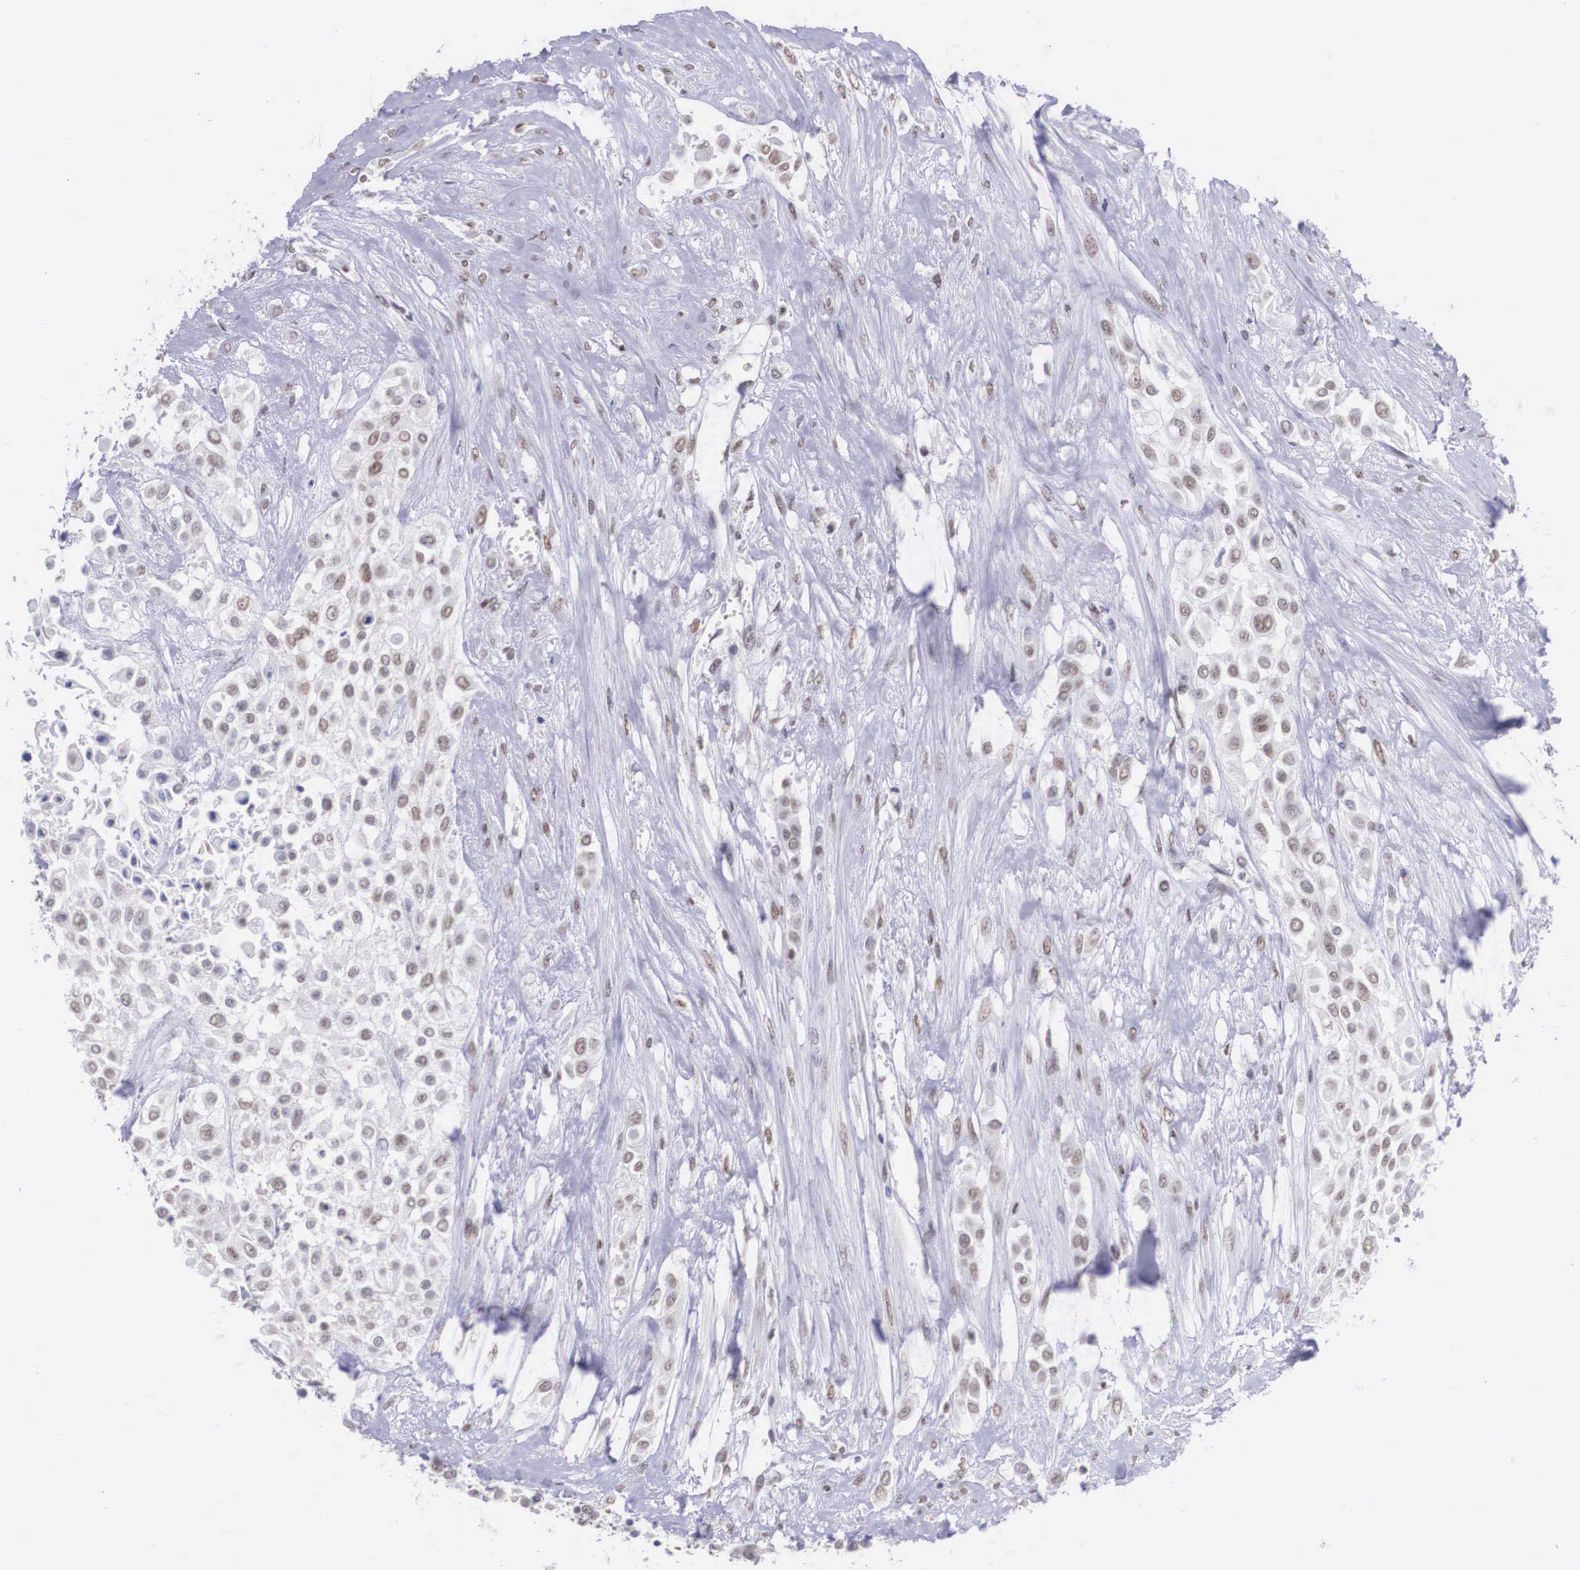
{"staining": {"intensity": "weak", "quantity": "25%-75%", "location": "nuclear"}, "tissue": "urothelial cancer", "cell_type": "Tumor cells", "image_type": "cancer", "snomed": [{"axis": "morphology", "description": "Urothelial carcinoma, High grade"}, {"axis": "topography", "description": "Urinary bladder"}], "caption": "This photomicrograph exhibits immunohistochemistry staining of human urothelial cancer, with low weak nuclear expression in about 25%-75% of tumor cells.", "gene": "ETV6", "patient": {"sex": "male", "age": 57}}